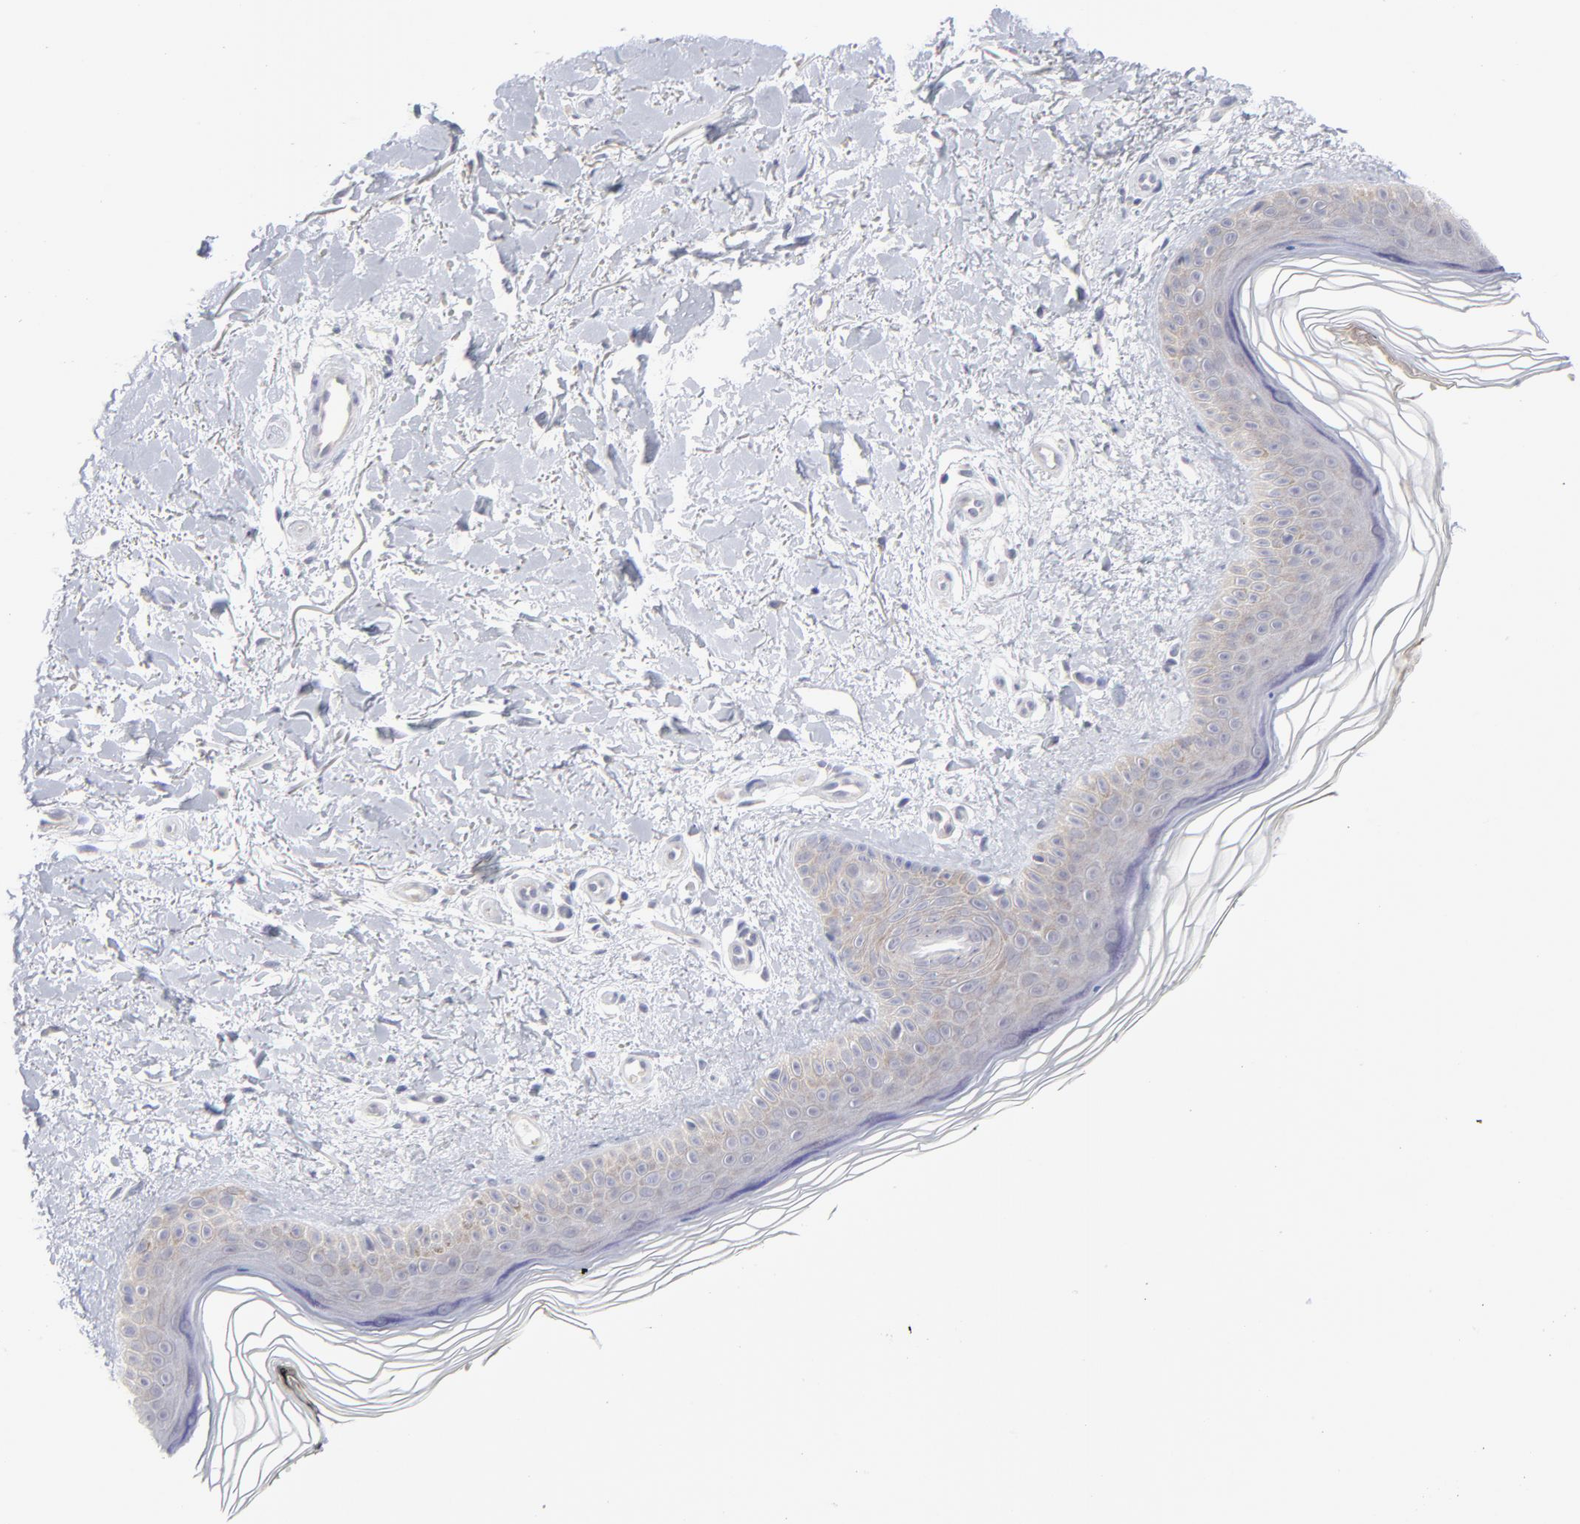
{"staining": {"intensity": "negative", "quantity": "none", "location": "none"}, "tissue": "skin", "cell_type": "Fibroblasts", "image_type": "normal", "snomed": [{"axis": "morphology", "description": "Normal tissue, NOS"}, {"axis": "topography", "description": "Skin"}], "caption": "Immunohistochemistry histopathology image of normal human skin stained for a protein (brown), which shows no positivity in fibroblasts. (Brightfield microscopy of DAB immunohistochemistry (IHC) at high magnification).", "gene": "RPS24", "patient": {"sex": "female", "age": 19}}